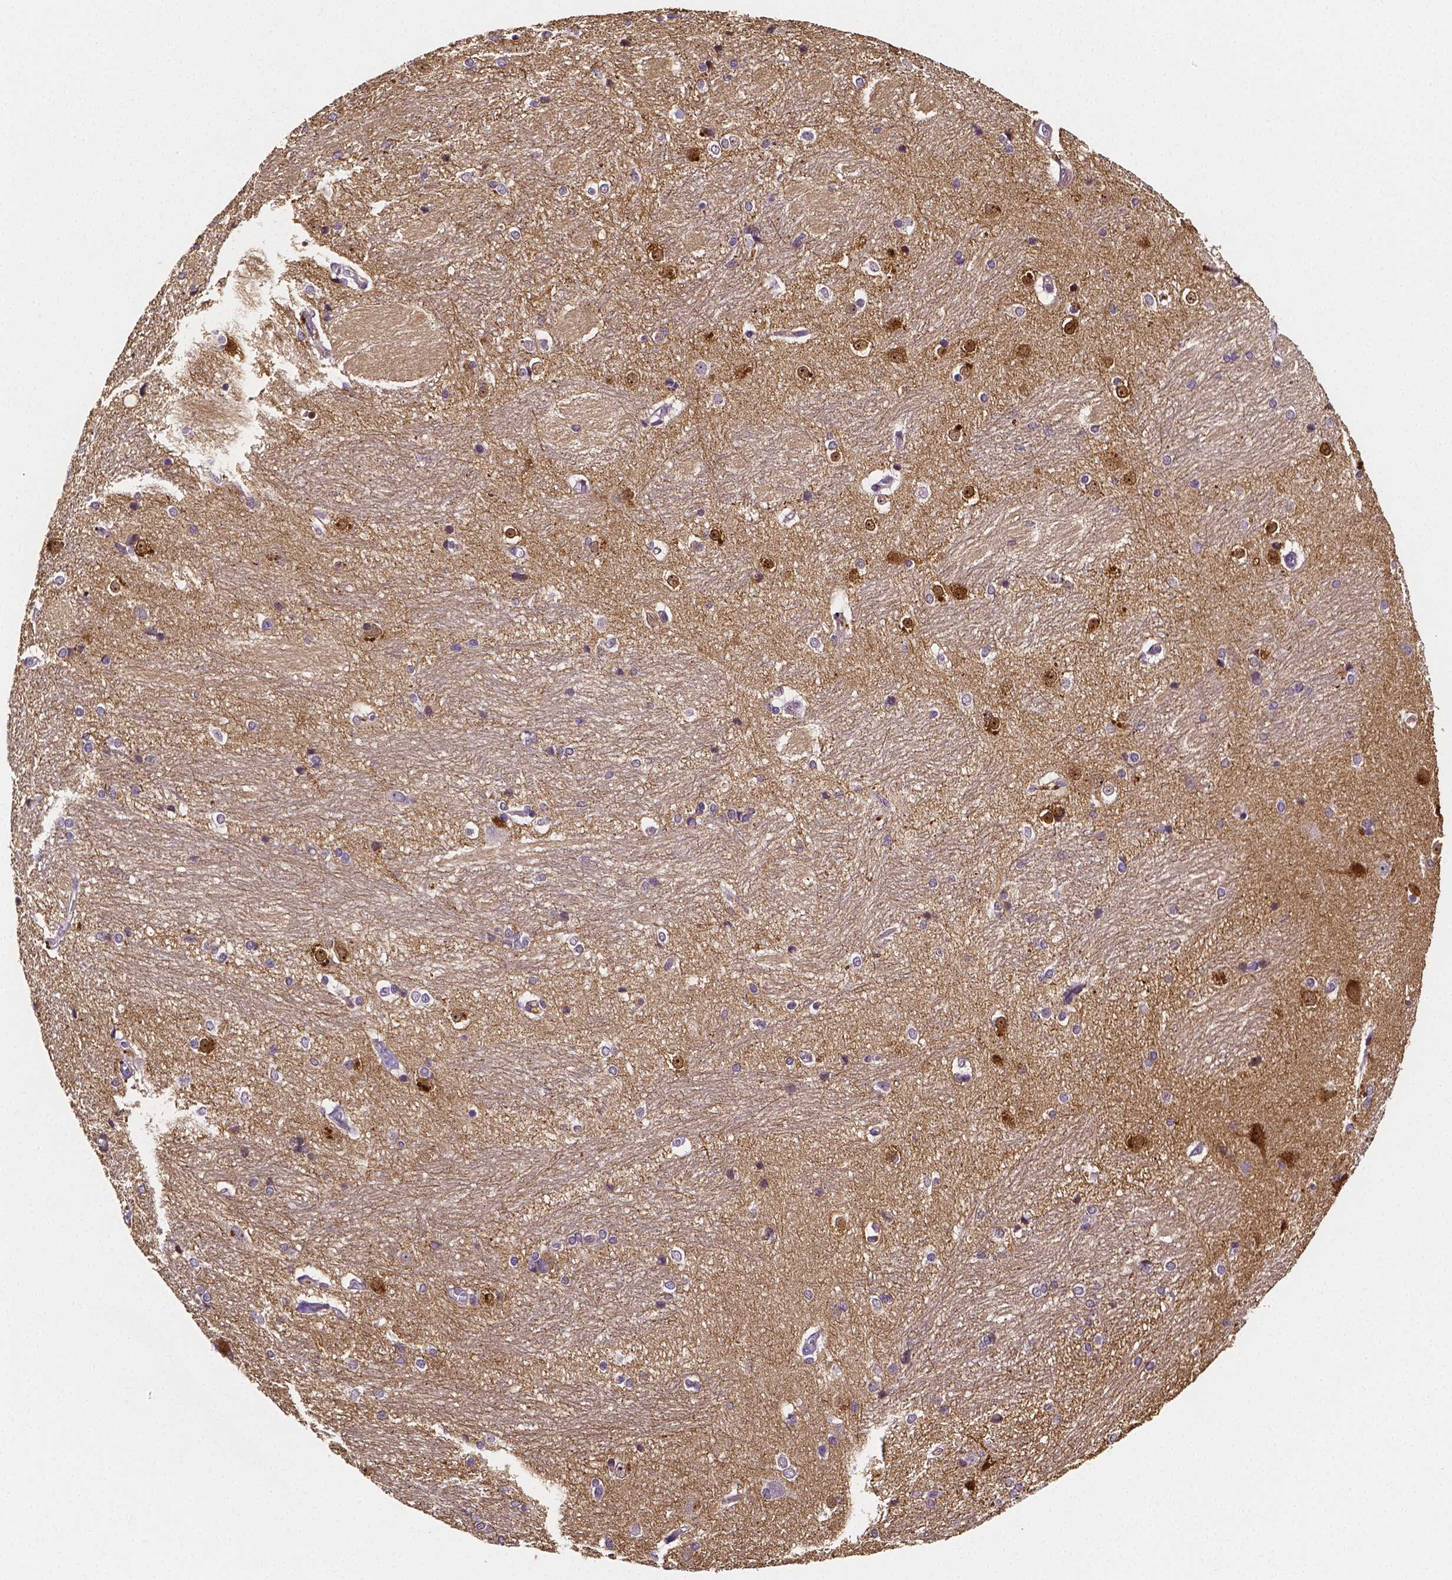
{"staining": {"intensity": "moderate", "quantity": "25%-75%", "location": "cytoplasmic/membranous"}, "tissue": "hippocampus", "cell_type": "Glial cells", "image_type": "normal", "snomed": [{"axis": "morphology", "description": "Normal tissue, NOS"}, {"axis": "topography", "description": "Cerebral cortex"}, {"axis": "topography", "description": "Hippocampus"}], "caption": "The photomicrograph shows staining of benign hippocampus, revealing moderate cytoplasmic/membranous protein expression (brown color) within glial cells.", "gene": "NRGN", "patient": {"sex": "female", "age": 19}}